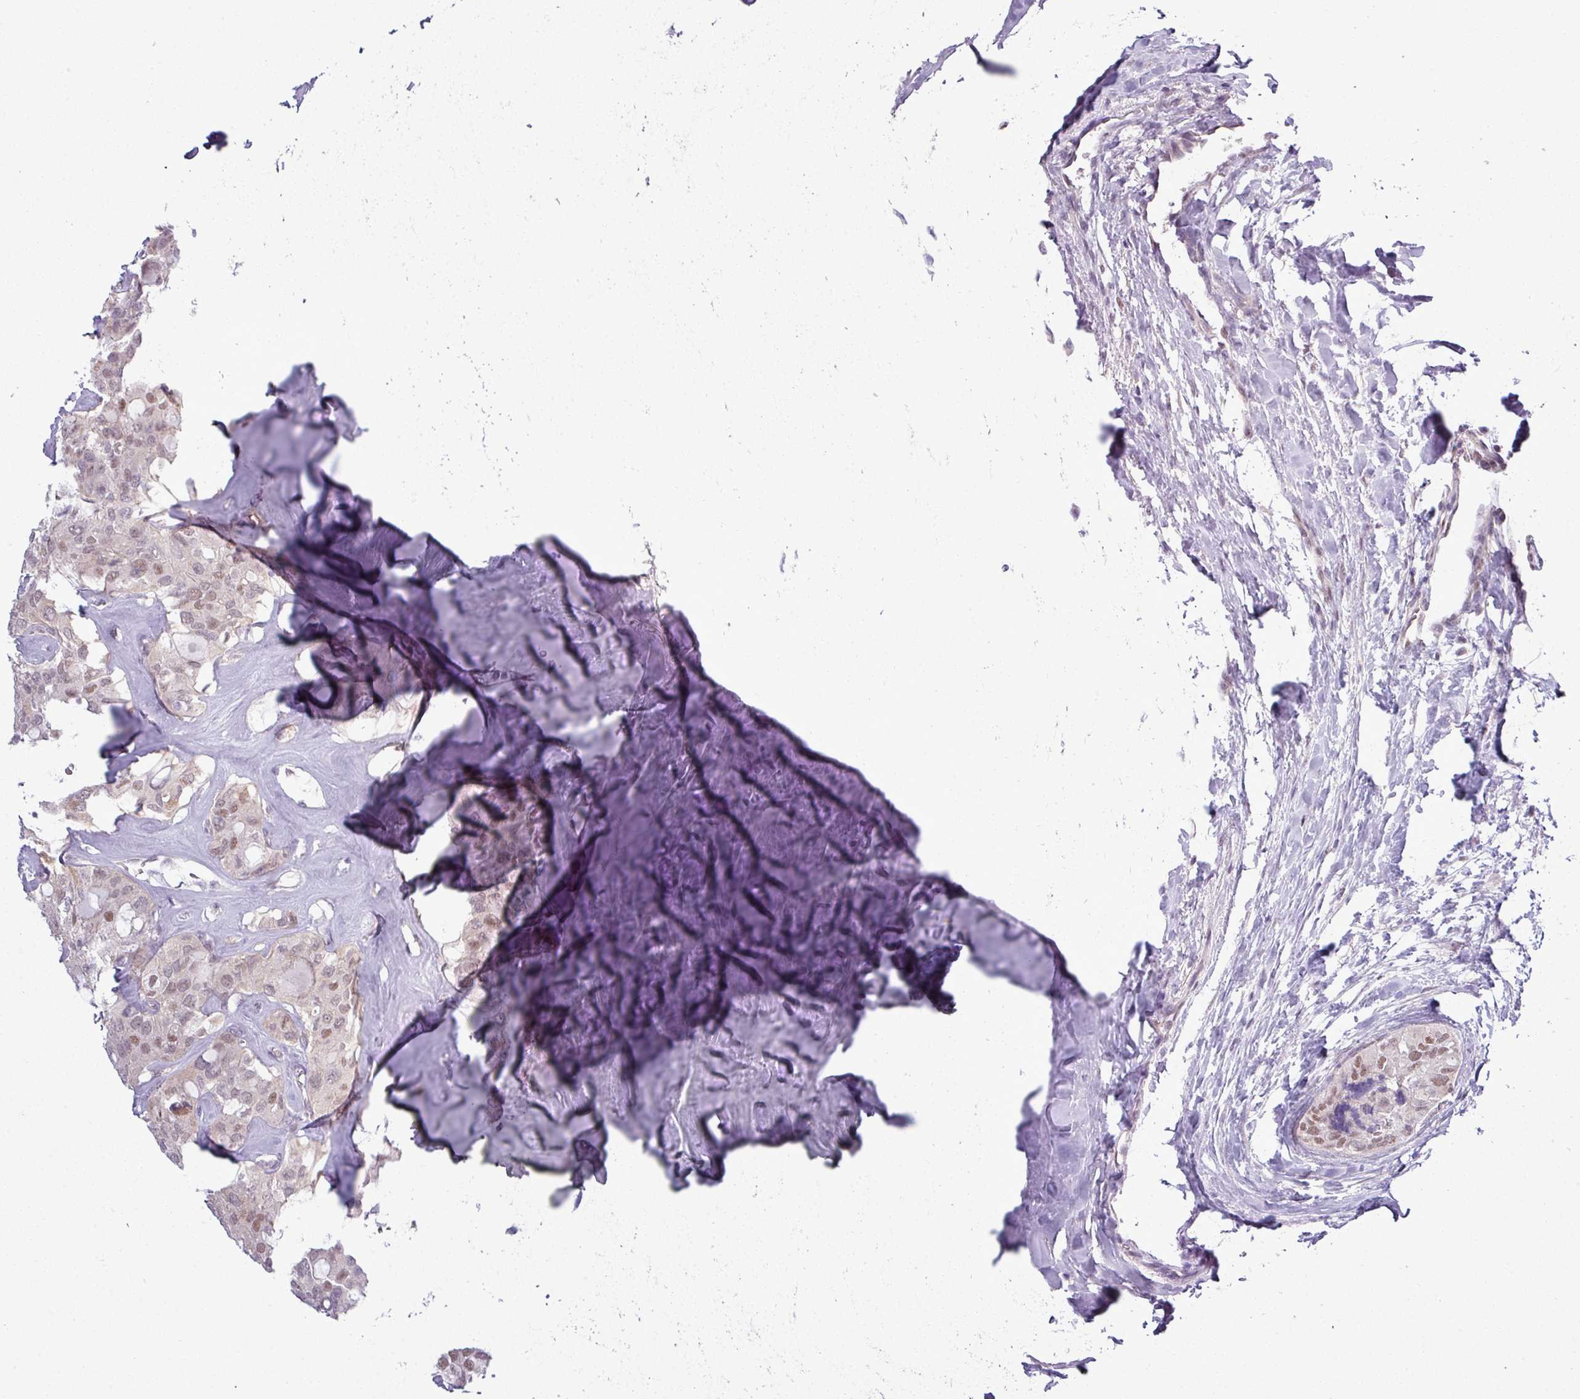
{"staining": {"intensity": "weak", "quantity": "25%-75%", "location": "cytoplasmic/membranous,nuclear"}, "tissue": "thyroid cancer", "cell_type": "Tumor cells", "image_type": "cancer", "snomed": [{"axis": "morphology", "description": "Follicular adenoma carcinoma, NOS"}, {"axis": "topography", "description": "Thyroid gland"}], "caption": "Brown immunohistochemical staining in follicular adenoma carcinoma (thyroid) reveals weak cytoplasmic/membranous and nuclear staining in approximately 25%-75% of tumor cells. (IHC, brightfield microscopy, high magnification).", "gene": "ZNF217", "patient": {"sex": "male", "age": 75}}